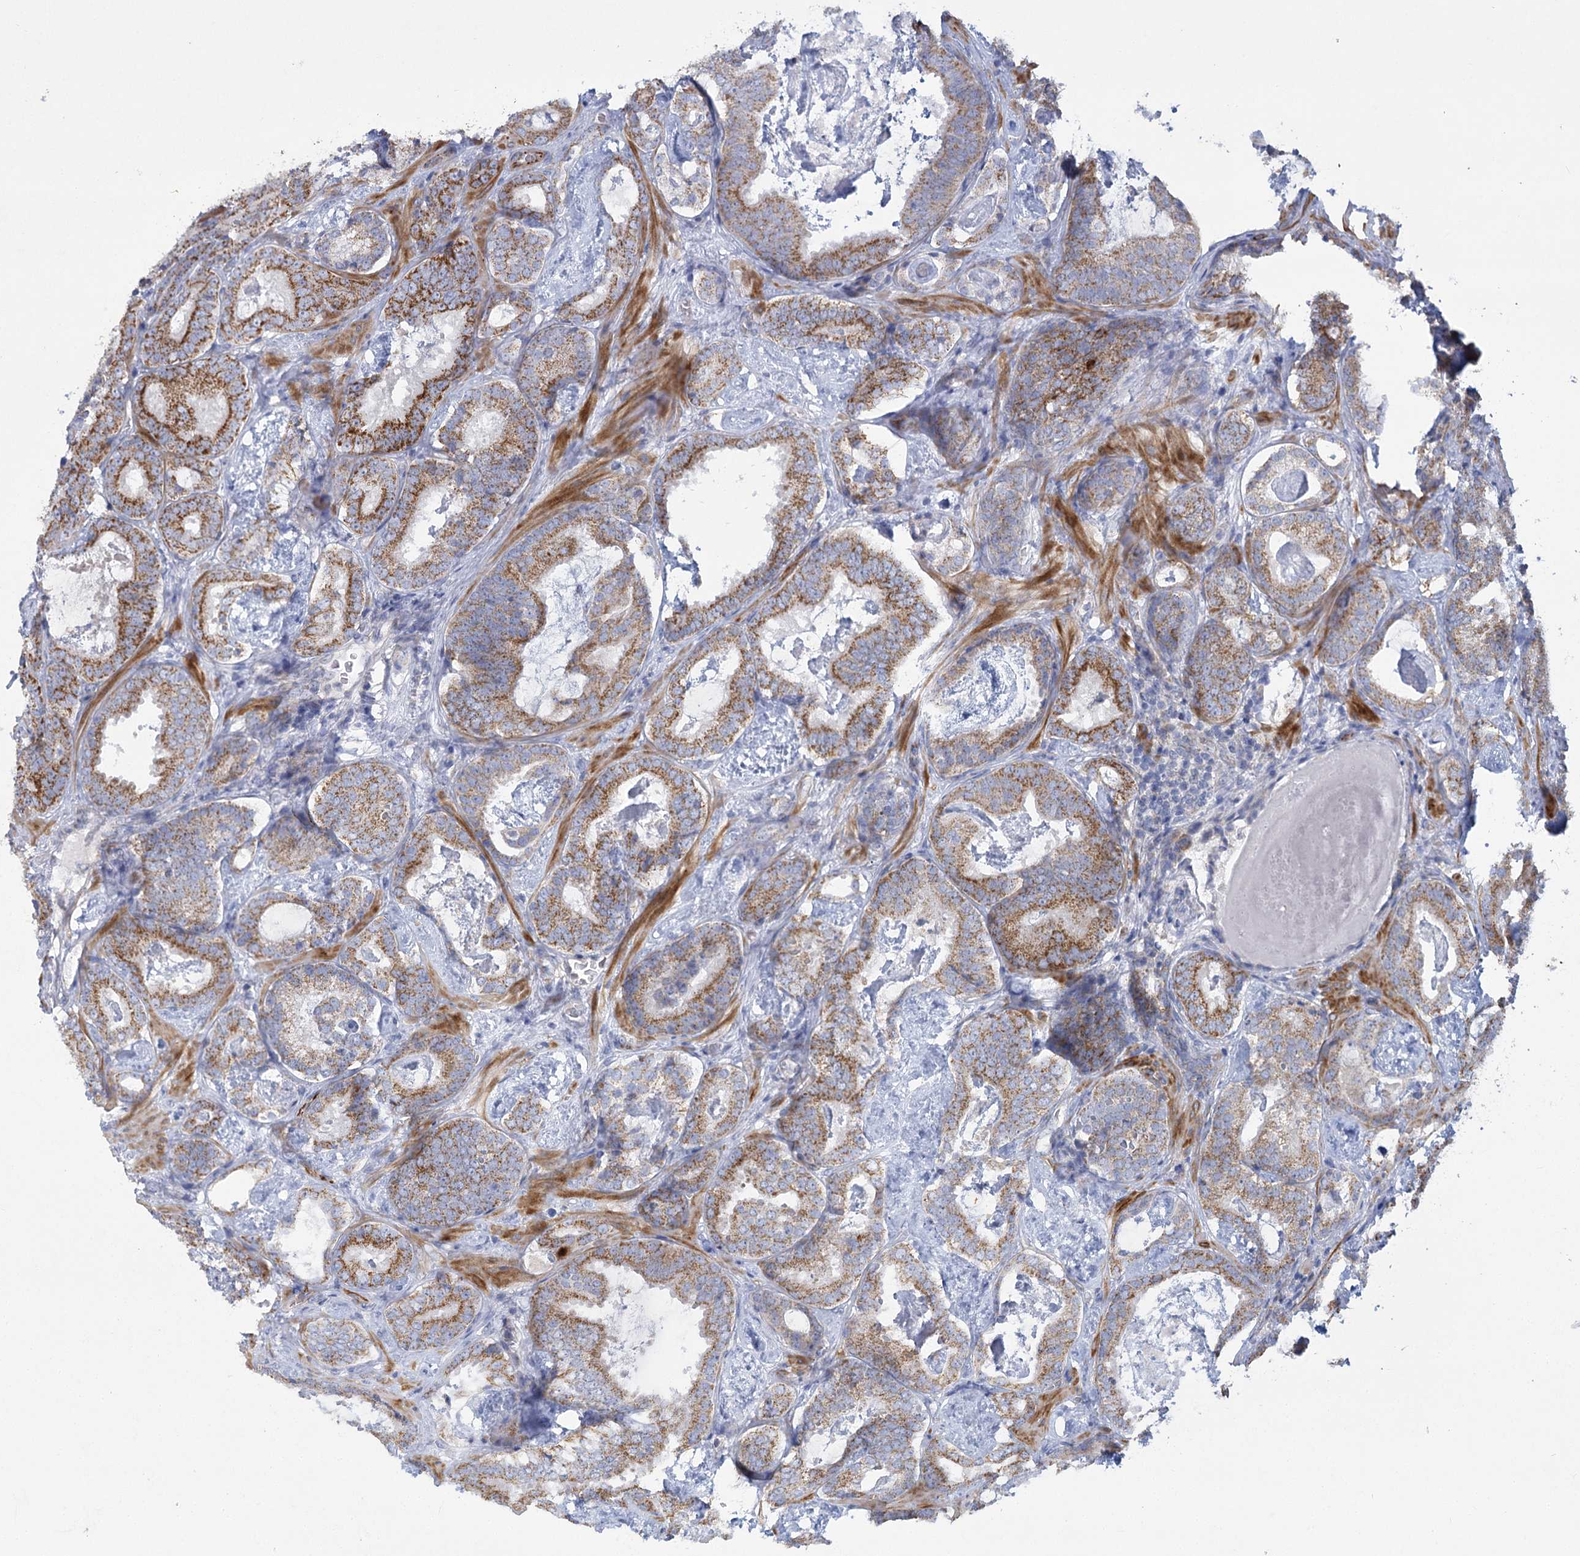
{"staining": {"intensity": "moderate", "quantity": ">75%", "location": "cytoplasmic/membranous"}, "tissue": "prostate cancer", "cell_type": "Tumor cells", "image_type": "cancer", "snomed": [{"axis": "morphology", "description": "Adenocarcinoma, Low grade"}, {"axis": "topography", "description": "Prostate"}], "caption": "High-magnification brightfield microscopy of prostate cancer (adenocarcinoma (low-grade)) stained with DAB (brown) and counterstained with hematoxylin (blue). tumor cells exhibit moderate cytoplasmic/membranous staining is seen in about>75% of cells.", "gene": "DHTKD1", "patient": {"sex": "male", "age": 60}}